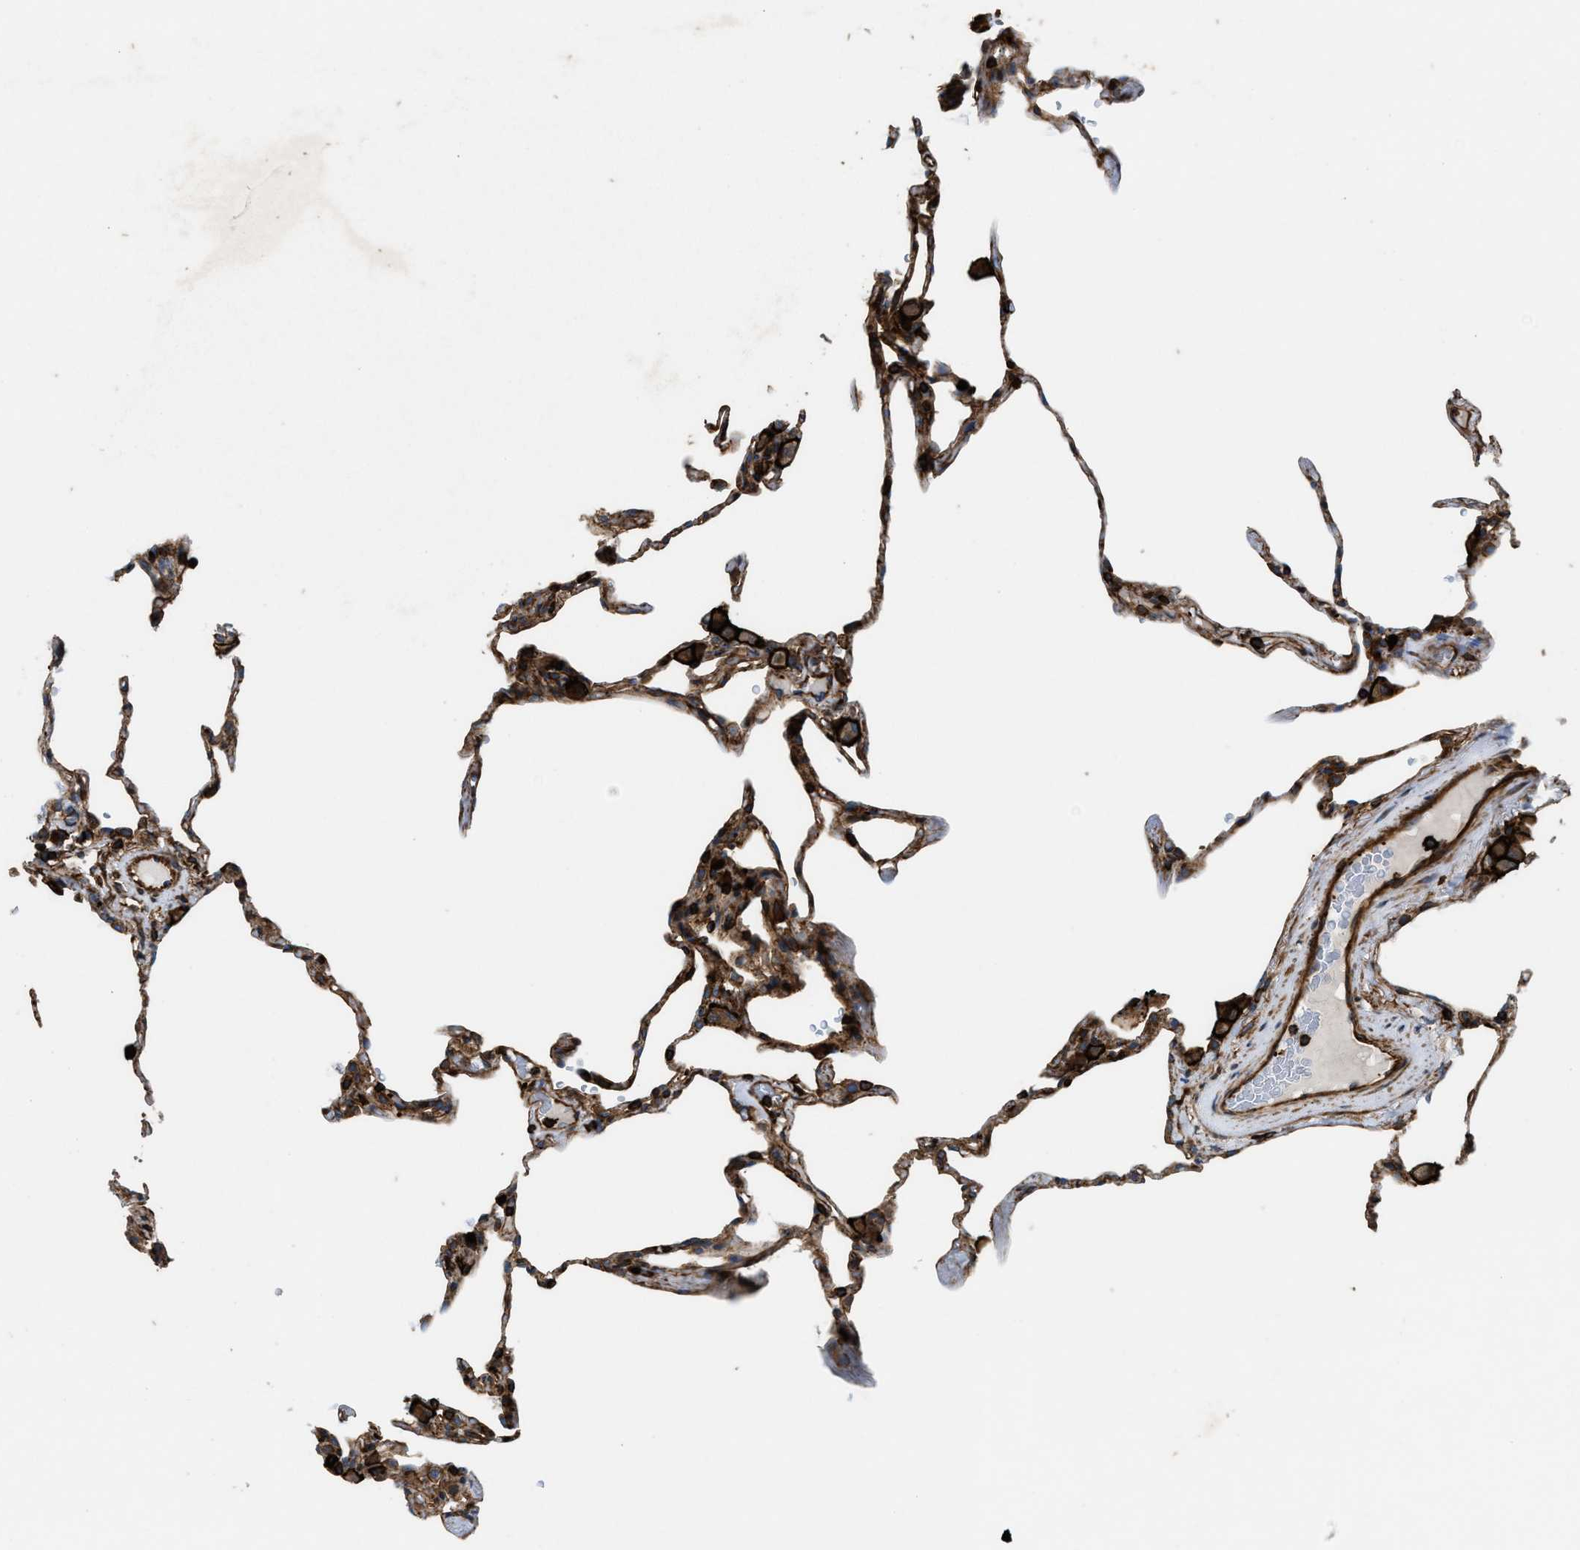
{"staining": {"intensity": "strong", "quantity": "25%-75%", "location": "cytoplasmic/membranous"}, "tissue": "lung", "cell_type": "Alveolar cells", "image_type": "normal", "snomed": [{"axis": "morphology", "description": "Normal tissue, NOS"}, {"axis": "topography", "description": "Lung"}], "caption": "Immunohistochemistry (IHC) staining of unremarkable lung, which shows high levels of strong cytoplasmic/membranous staining in approximately 25%-75% of alveolar cells indicating strong cytoplasmic/membranous protein expression. The staining was performed using DAB (brown) for protein detection and nuclei were counterstained in hematoxylin (blue).", "gene": "EGLN1", "patient": {"sex": "male", "age": 59}}